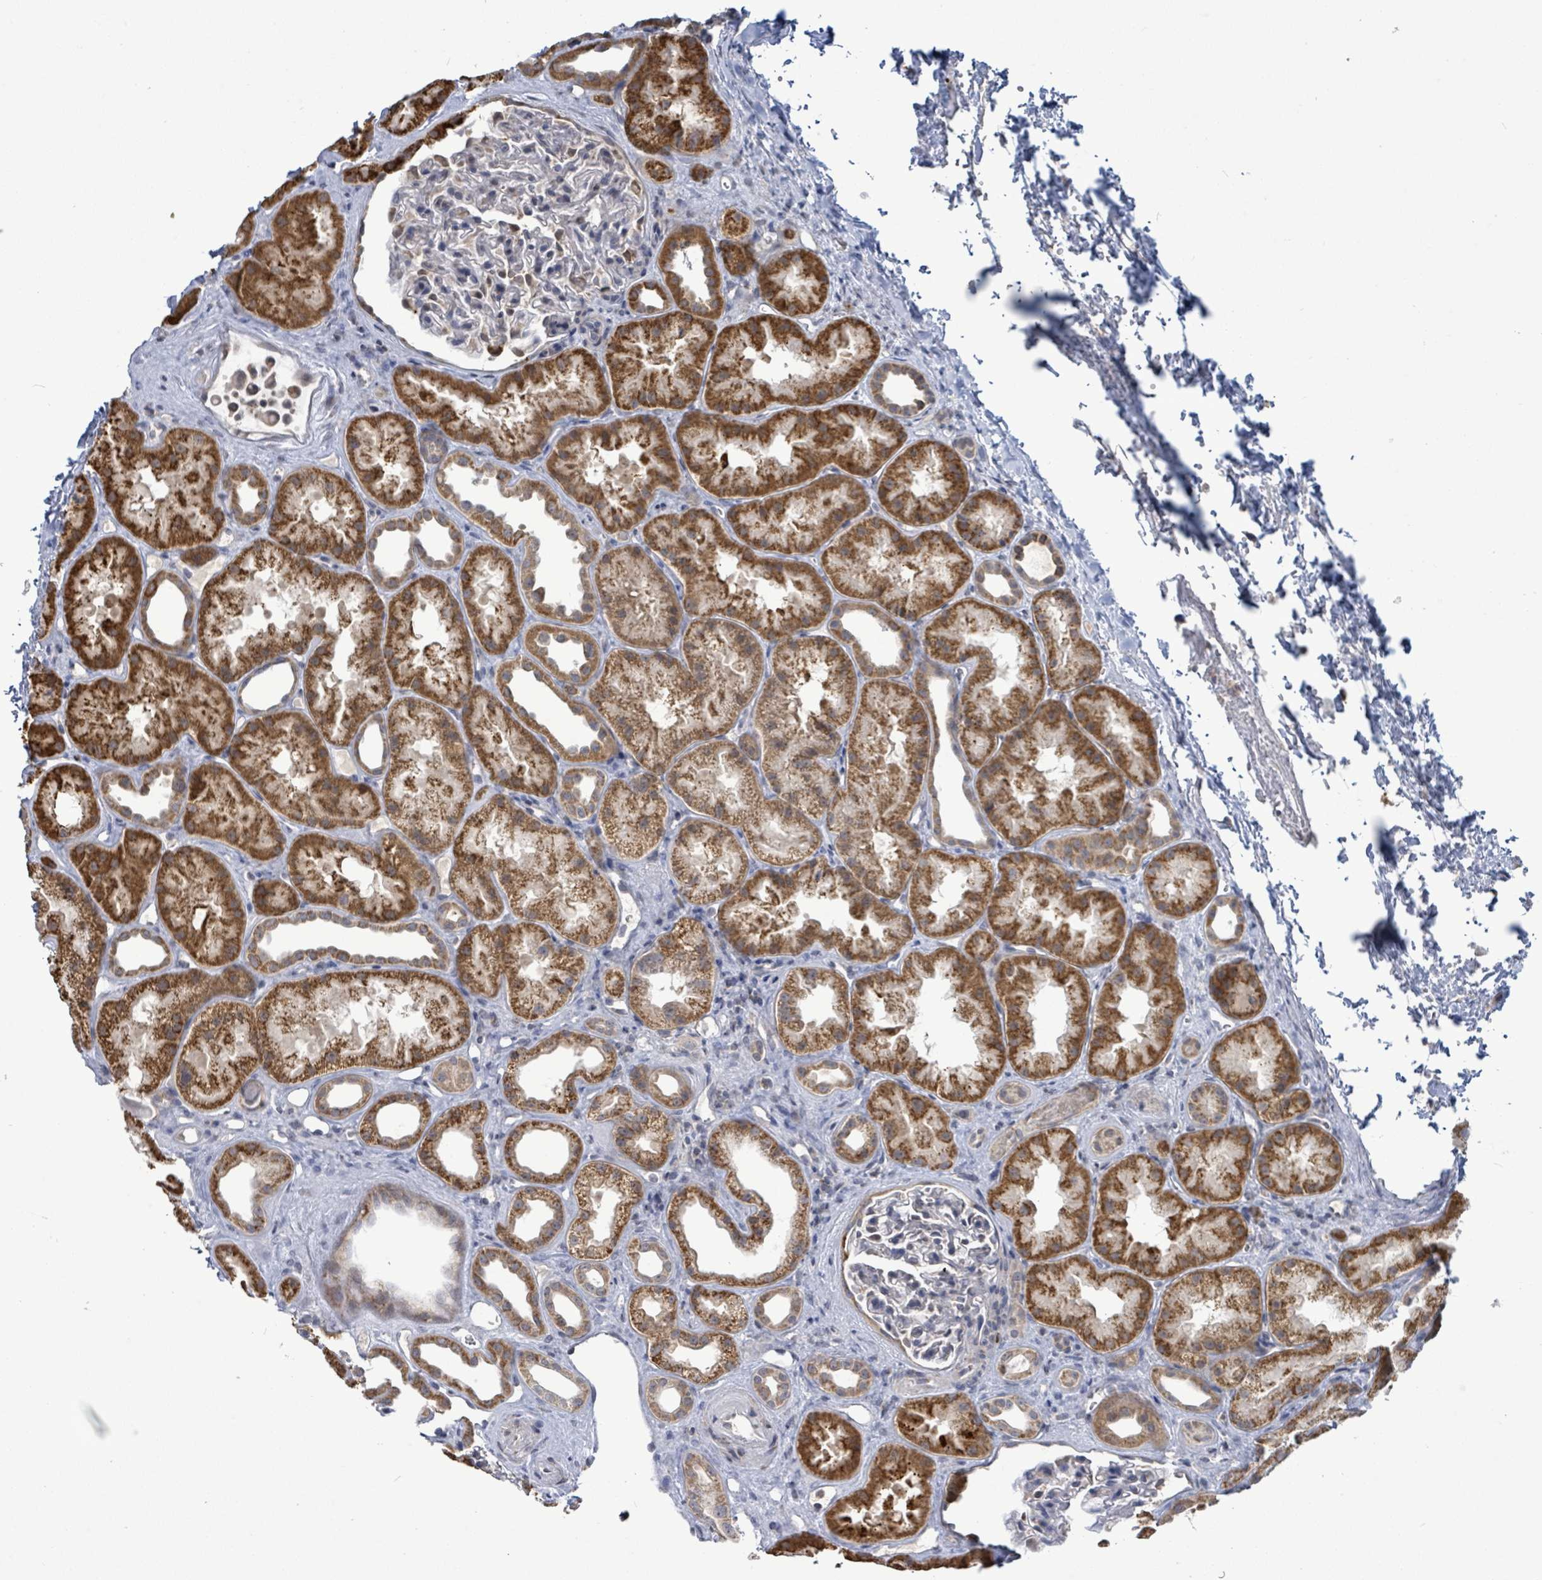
{"staining": {"intensity": "weak", "quantity": "<25%", "location": "cytoplasmic/membranous"}, "tissue": "kidney", "cell_type": "Cells in glomeruli", "image_type": "normal", "snomed": [{"axis": "morphology", "description": "Normal tissue, NOS"}, {"axis": "topography", "description": "Kidney"}], "caption": "A high-resolution micrograph shows IHC staining of normal kidney, which displays no significant staining in cells in glomeruli. (DAB immunohistochemistry (IHC) with hematoxylin counter stain).", "gene": "COQ10B", "patient": {"sex": "male", "age": 61}}